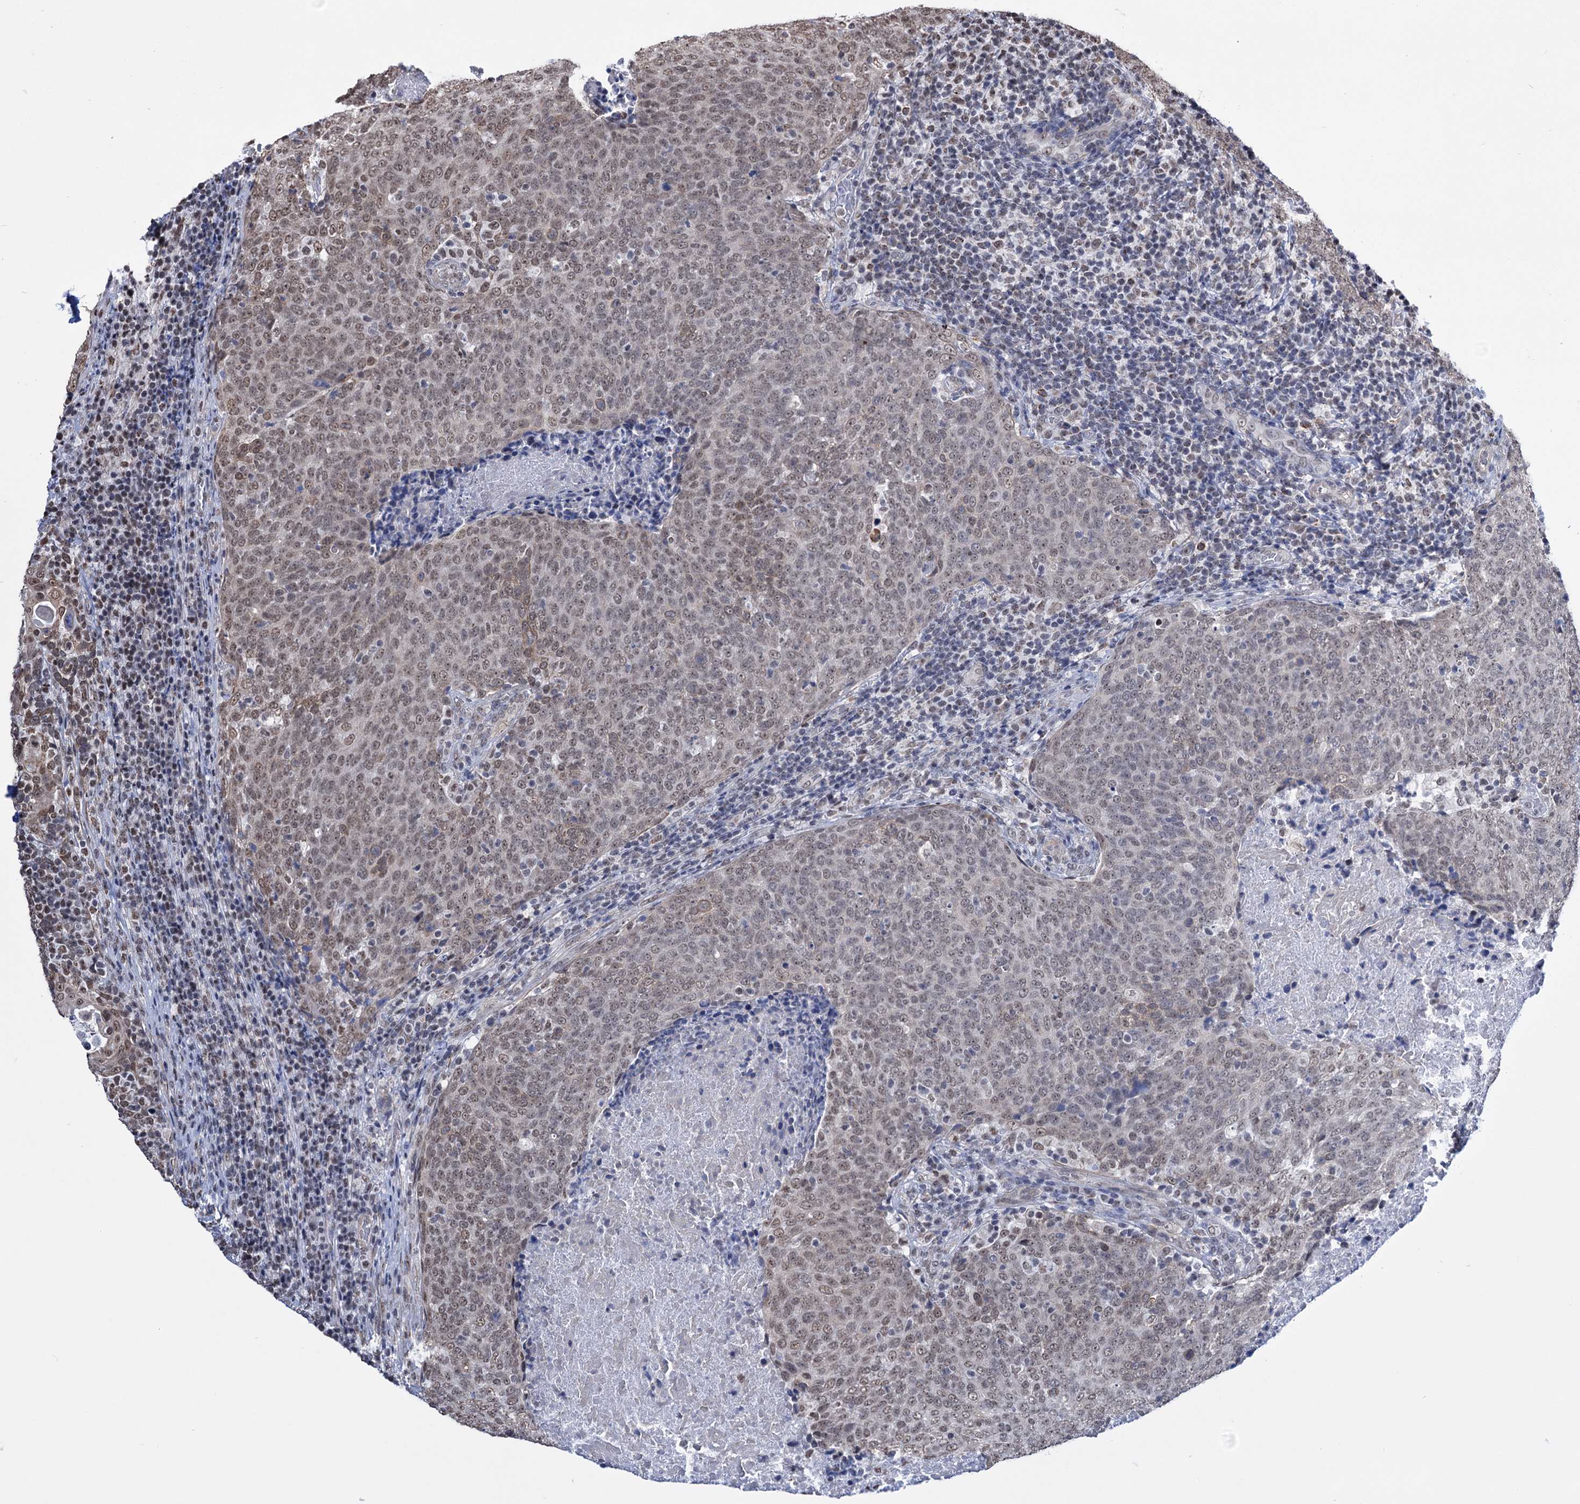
{"staining": {"intensity": "weak", "quantity": ">75%", "location": "nuclear"}, "tissue": "head and neck cancer", "cell_type": "Tumor cells", "image_type": "cancer", "snomed": [{"axis": "morphology", "description": "Squamous cell carcinoma, NOS"}, {"axis": "morphology", "description": "Squamous cell carcinoma, metastatic, NOS"}, {"axis": "topography", "description": "Lymph node"}, {"axis": "topography", "description": "Head-Neck"}], "caption": "About >75% of tumor cells in human head and neck squamous cell carcinoma reveal weak nuclear protein positivity as visualized by brown immunohistochemical staining.", "gene": "ABHD10", "patient": {"sex": "male", "age": 62}}